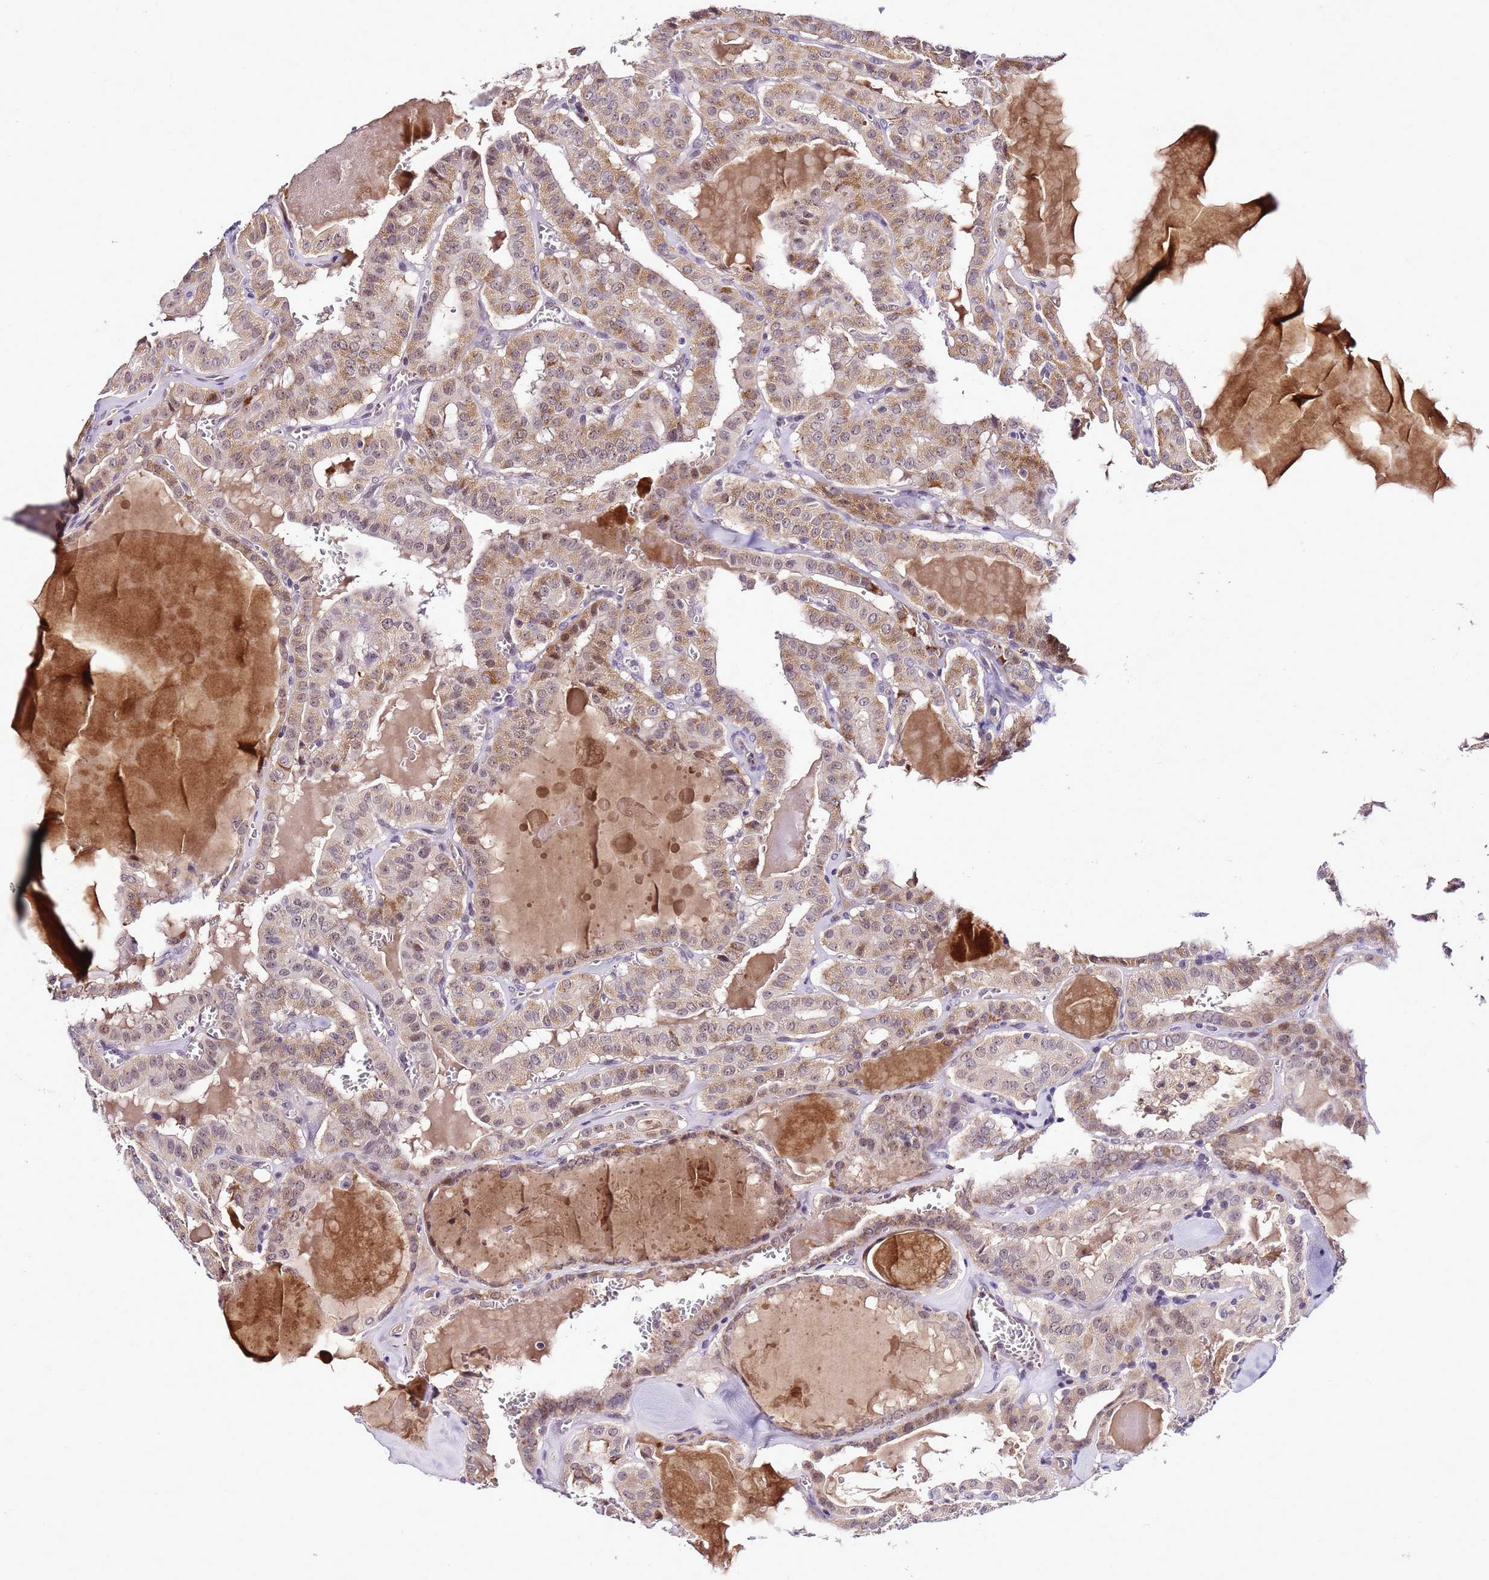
{"staining": {"intensity": "weak", "quantity": ">75%", "location": "cytoplasmic/membranous,nuclear"}, "tissue": "thyroid cancer", "cell_type": "Tumor cells", "image_type": "cancer", "snomed": [{"axis": "morphology", "description": "Papillary adenocarcinoma, NOS"}, {"axis": "topography", "description": "Thyroid gland"}], "caption": "The immunohistochemical stain shows weak cytoplasmic/membranous and nuclear positivity in tumor cells of thyroid cancer tissue.", "gene": "C19orf47", "patient": {"sex": "male", "age": 52}}